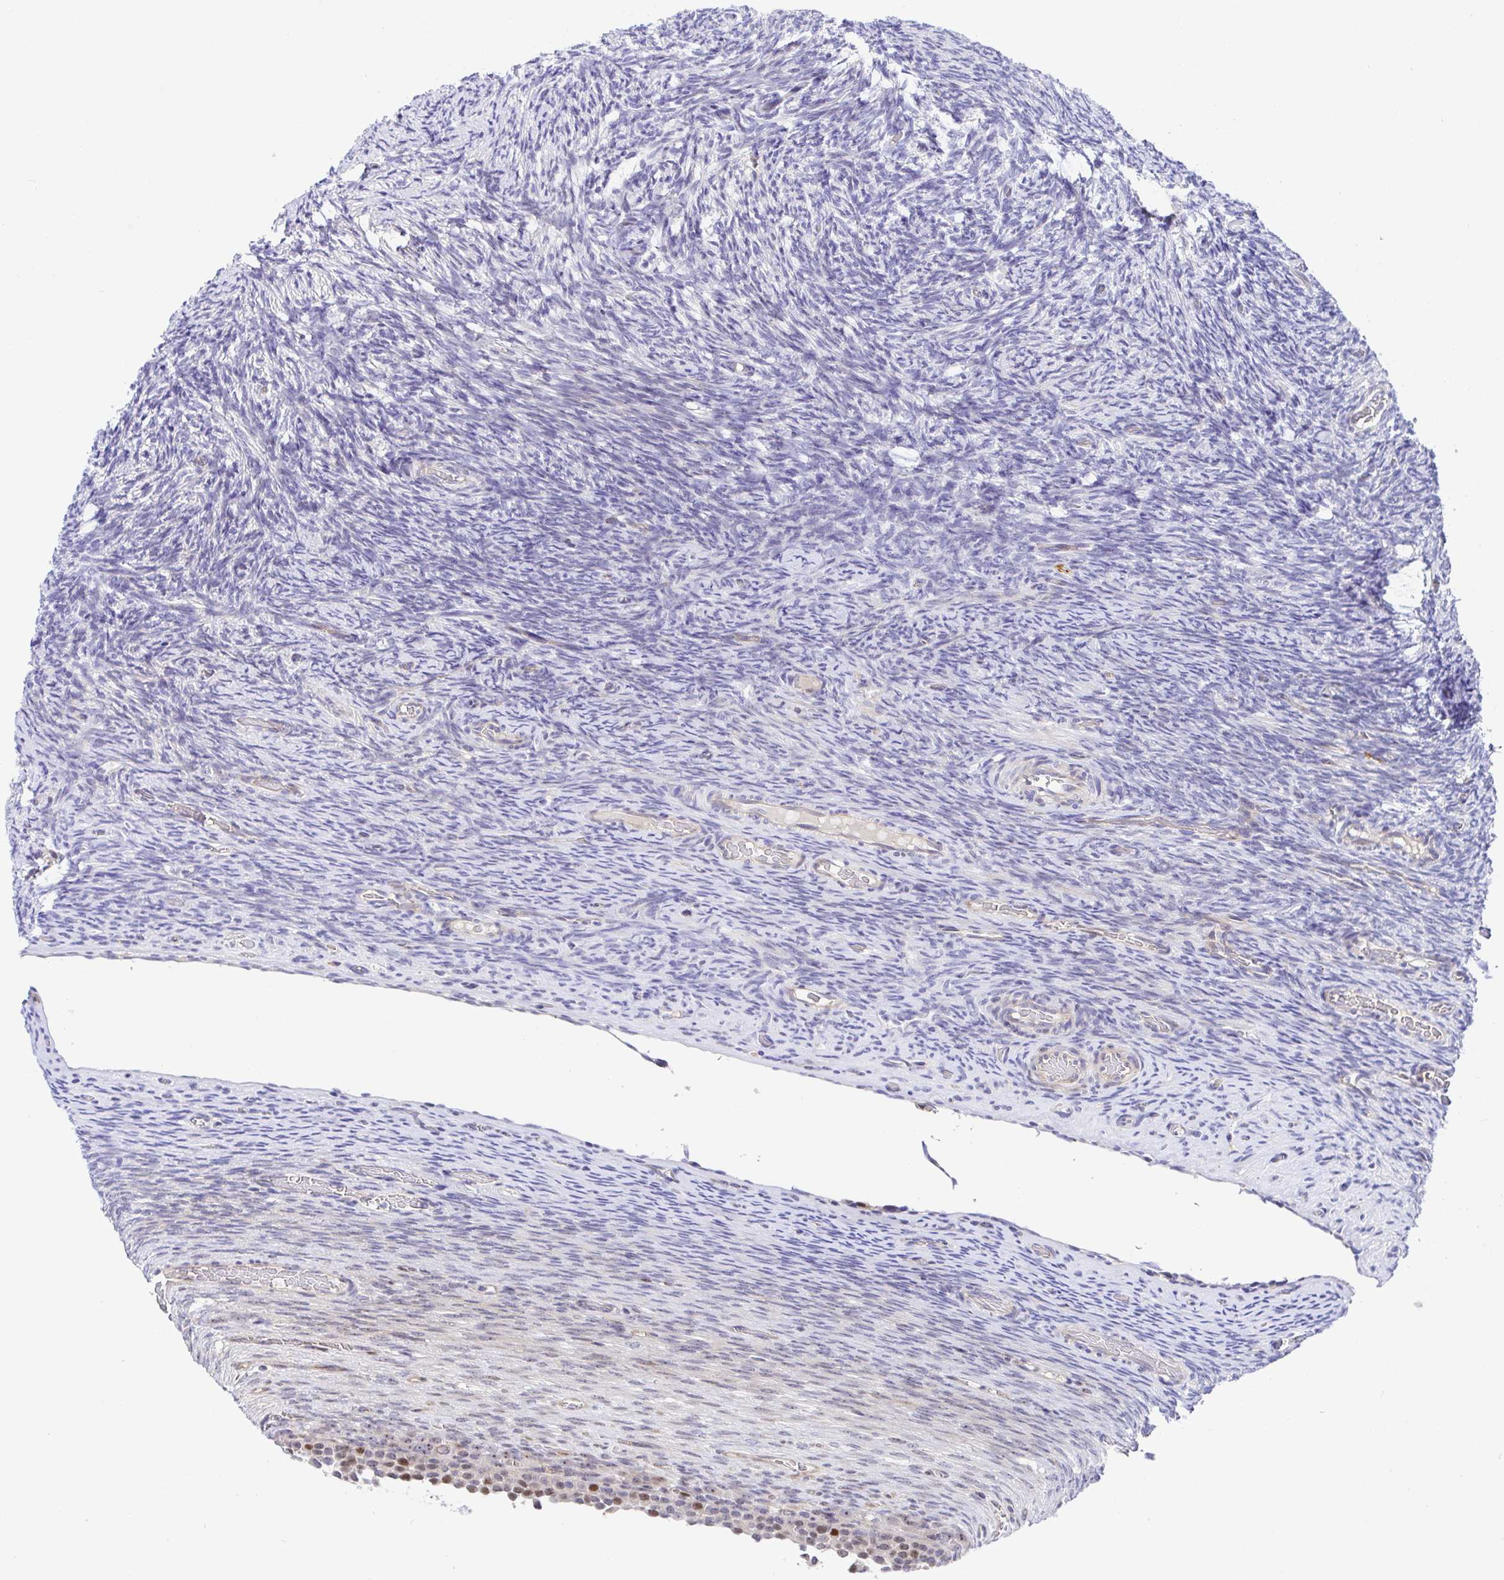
{"staining": {"intensity": "negative", "quantity": "none", "location": "none"}, "tissue": "ovary", "cell_type": "Ovarian stroma cells", "image_type": "normal", "snomed": [{"axis": "morphology", "description": "Normal tissue, NOS"}, {"axis": "topography", "description": "Ovary"}], "caption": "Immunohistochemical staining of unremarkable ovary exhibits no significant positivity in ovarian stroma cells. (DAB IHC visualized using brightfield microscopy, high magnification).", "gene": "TIMELESS", "patient": {"sex": "female", "age": 34}}